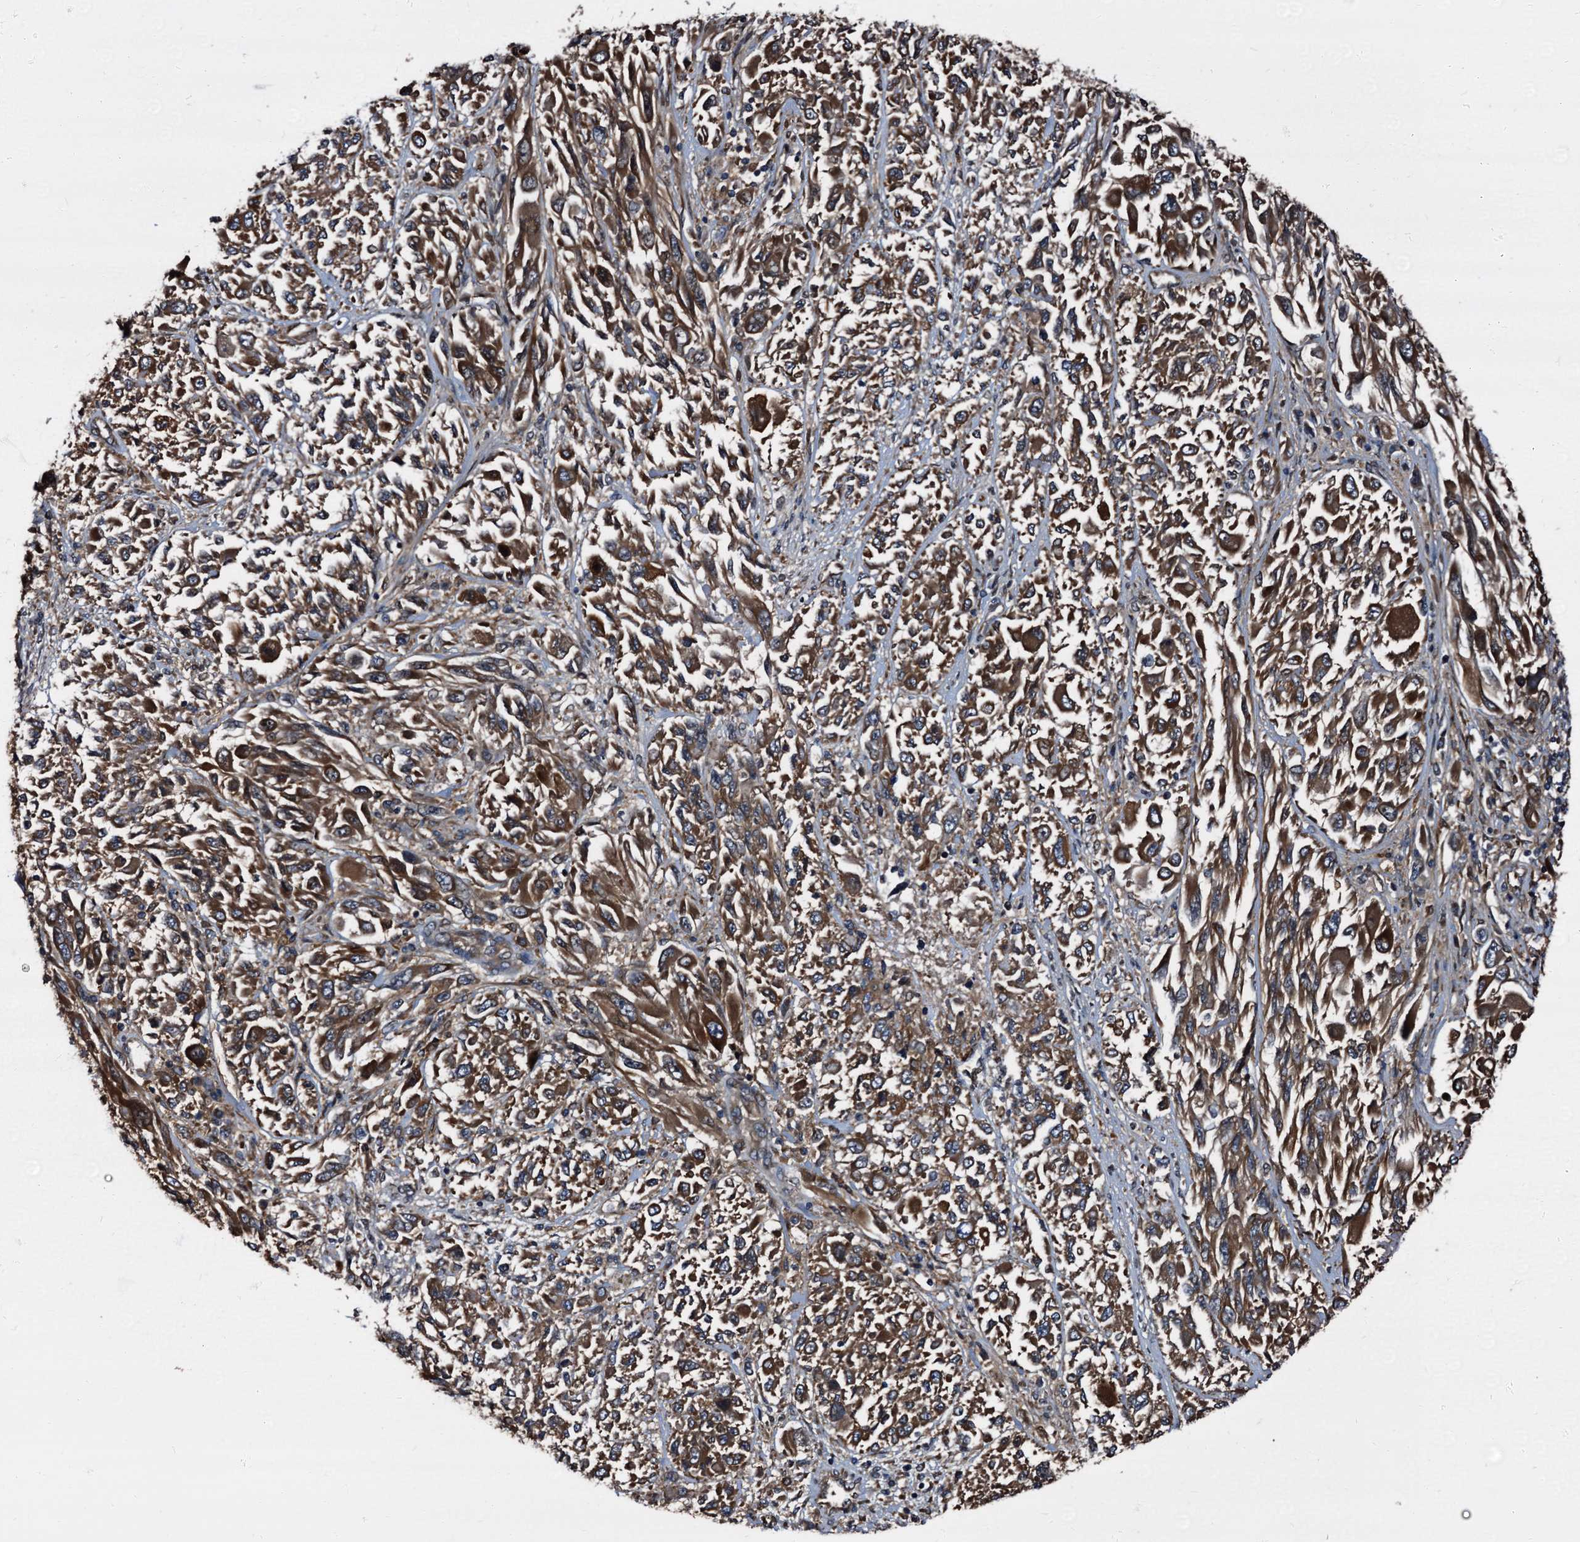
{"staining": {"intensity": "strong", "quantity": ">75%", "location": "cytoplasmic/membranous"}, "tissue": "melanoma", "cell_type": "Tumor cells", "image_type": "cancer", "snomed": [{"axis": "morphology", "description": "Malignant melanoma, NOS"}, {"axis": "topography", "description": "Skin"}], "caption": "Brown immunohistochemical staining in melanoma displays strong cytoplasmic/membranous staining in approximately >75% of tumor cells.", "gene": "PEX5", "patient": {"sex": "female", "age": 91}}